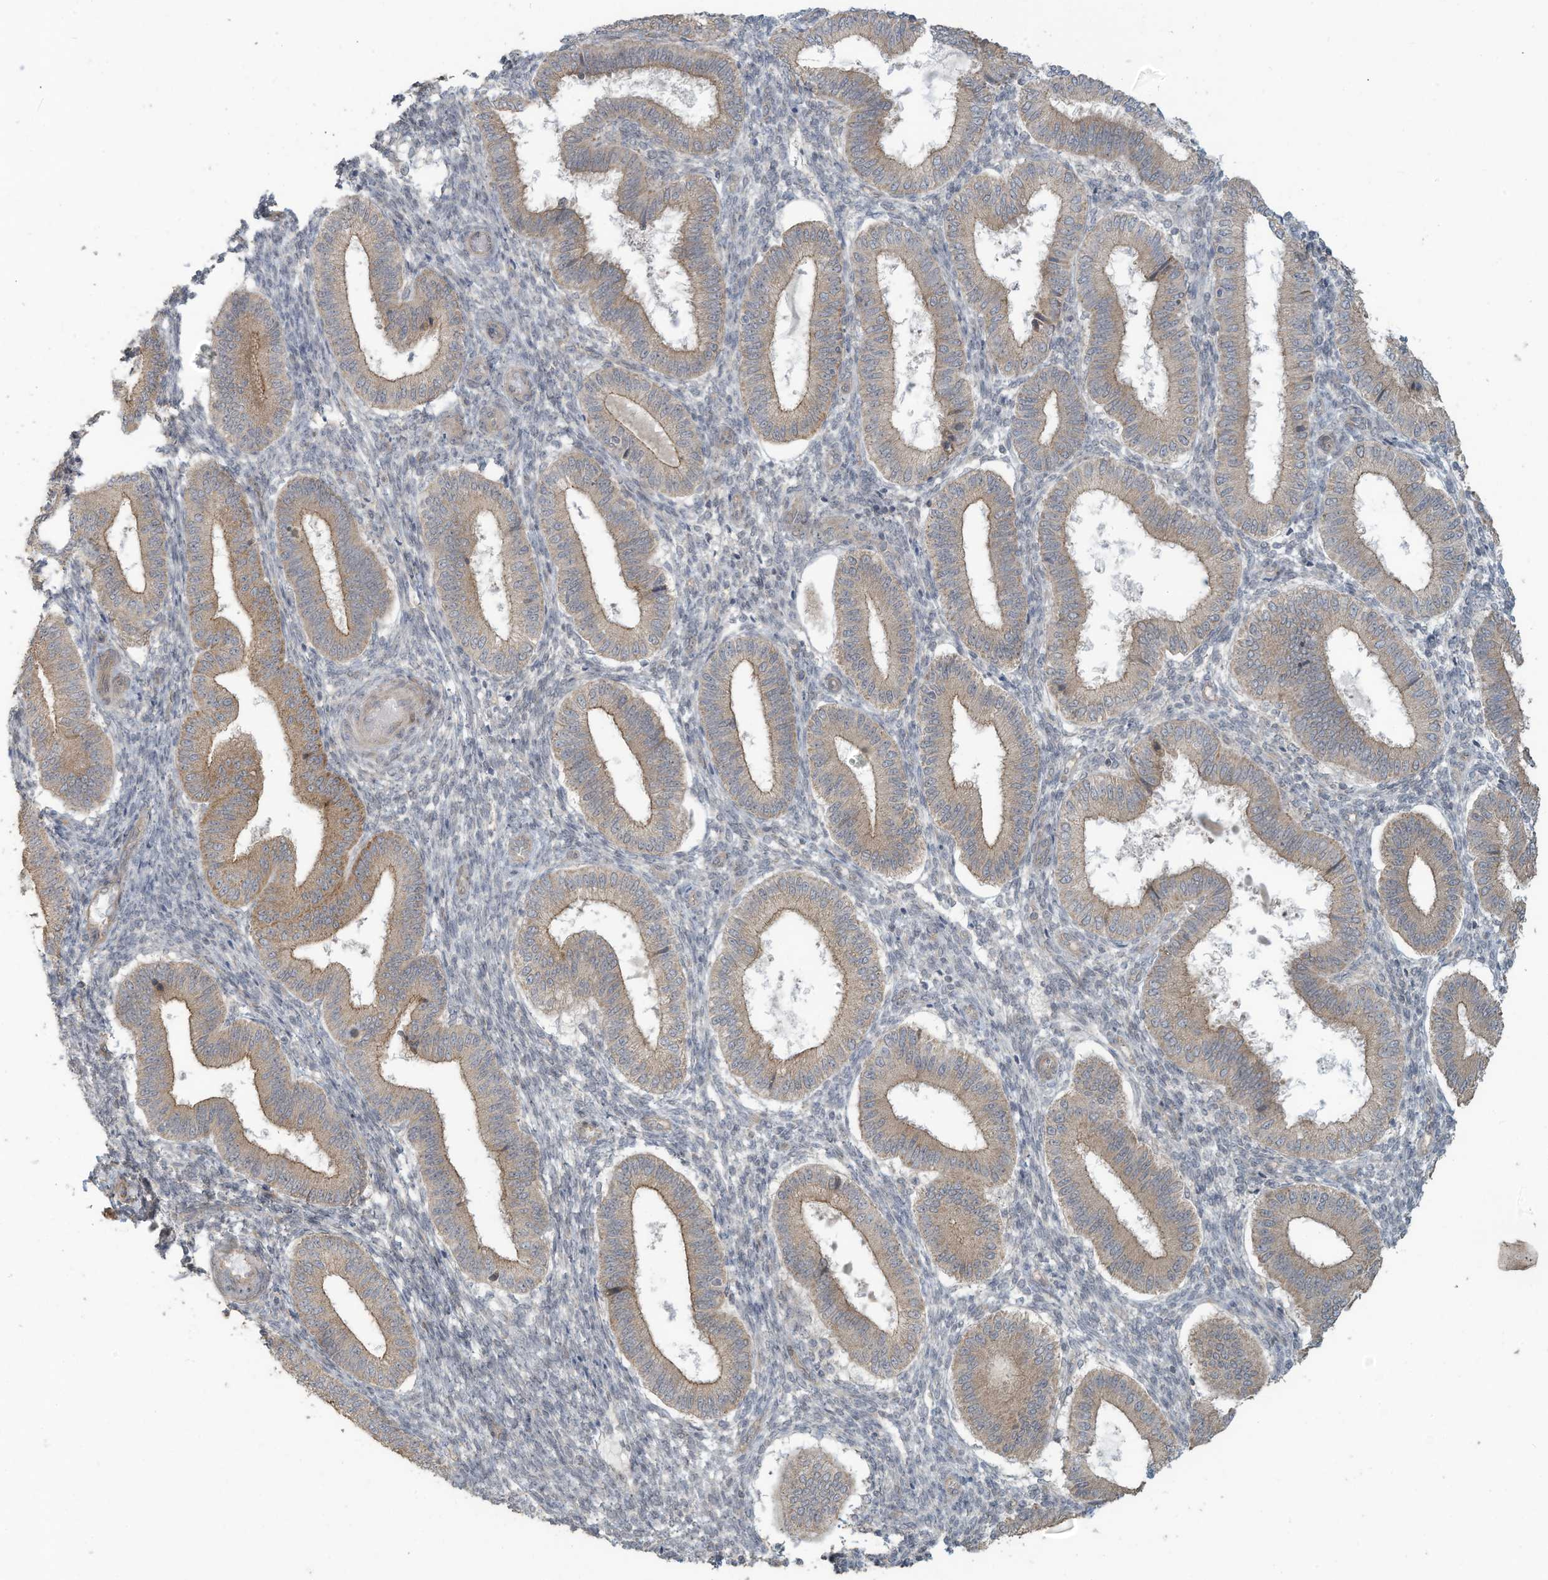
{"staining": {"intensity": "negative", "quantity": "none", "location": "none"}, "tissue": "endometrium", "cell_type": "Cells in endometrial stroma", "image_type": "normal", "snomed": [{"axis": "morphology", "description": "Normal tissue, NOS"}, {"axis": "topography", "description": "Endometrium"}], "caption": "Immunohistochemistry (IHC) of benign human endometrium reveals no staining in cells in endometrial stroma.", "gene": "MAGIX", "patient": {"sex": "female", "age": 39}}